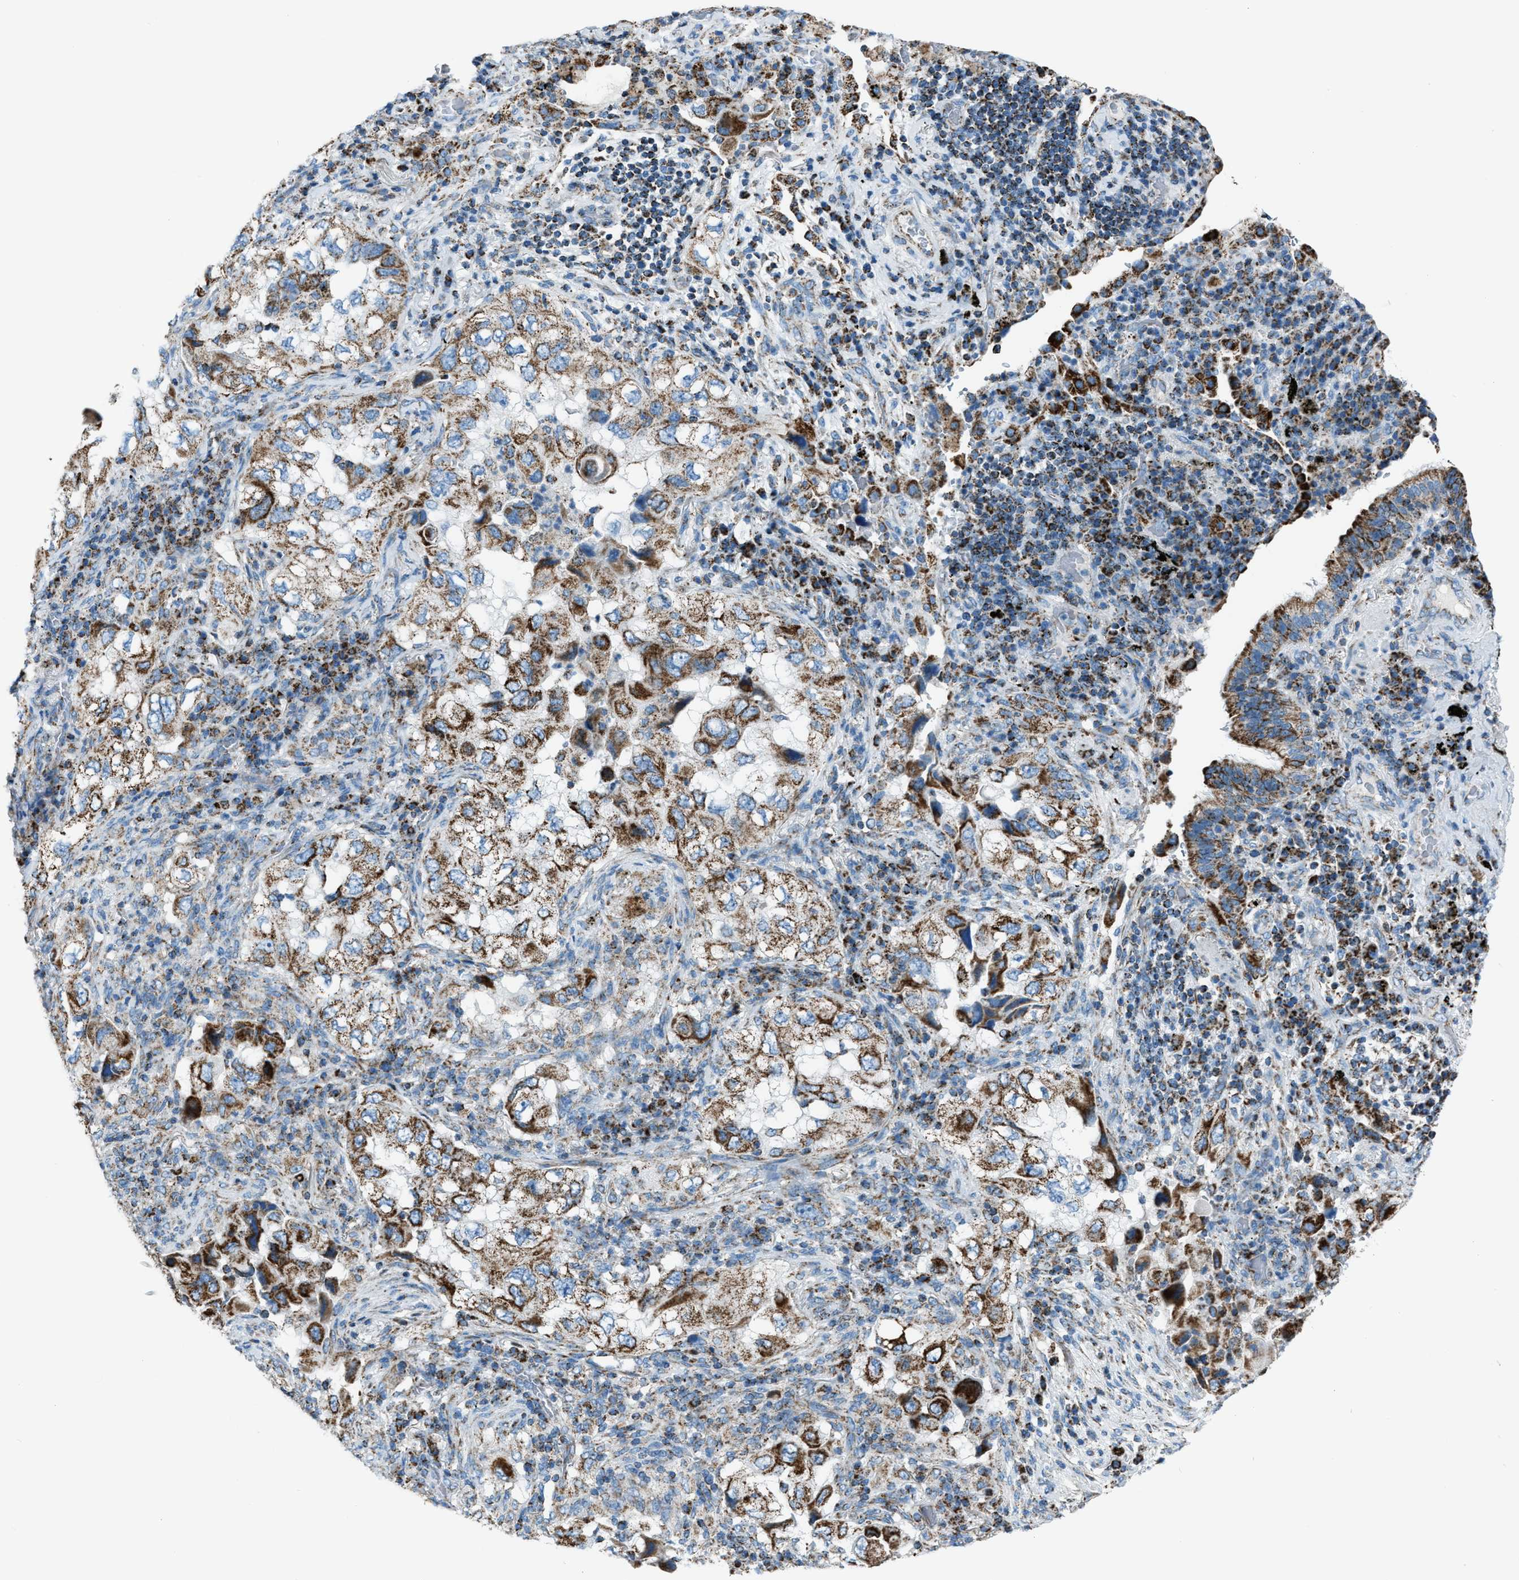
{"staining": {"intensity": "moderate", "quantity": ">75%", "location": "cytoplasmic/membranous"}, "tissue": "lung cancer", "cell_type": "Tumor cells", "image_type": "cancer", "snomed": [{"axis": "morphology", "description": "Adenocarcinoma, NOS"}, {"axis": "topography", "description": "Lung"}], "caption": "Moderate cytoplasmic/membranous positivity is seen in about >75% of tumor cells in lung cancer.", "gene": "MDH2", "patient": {"sex": "male", "age": 64}}